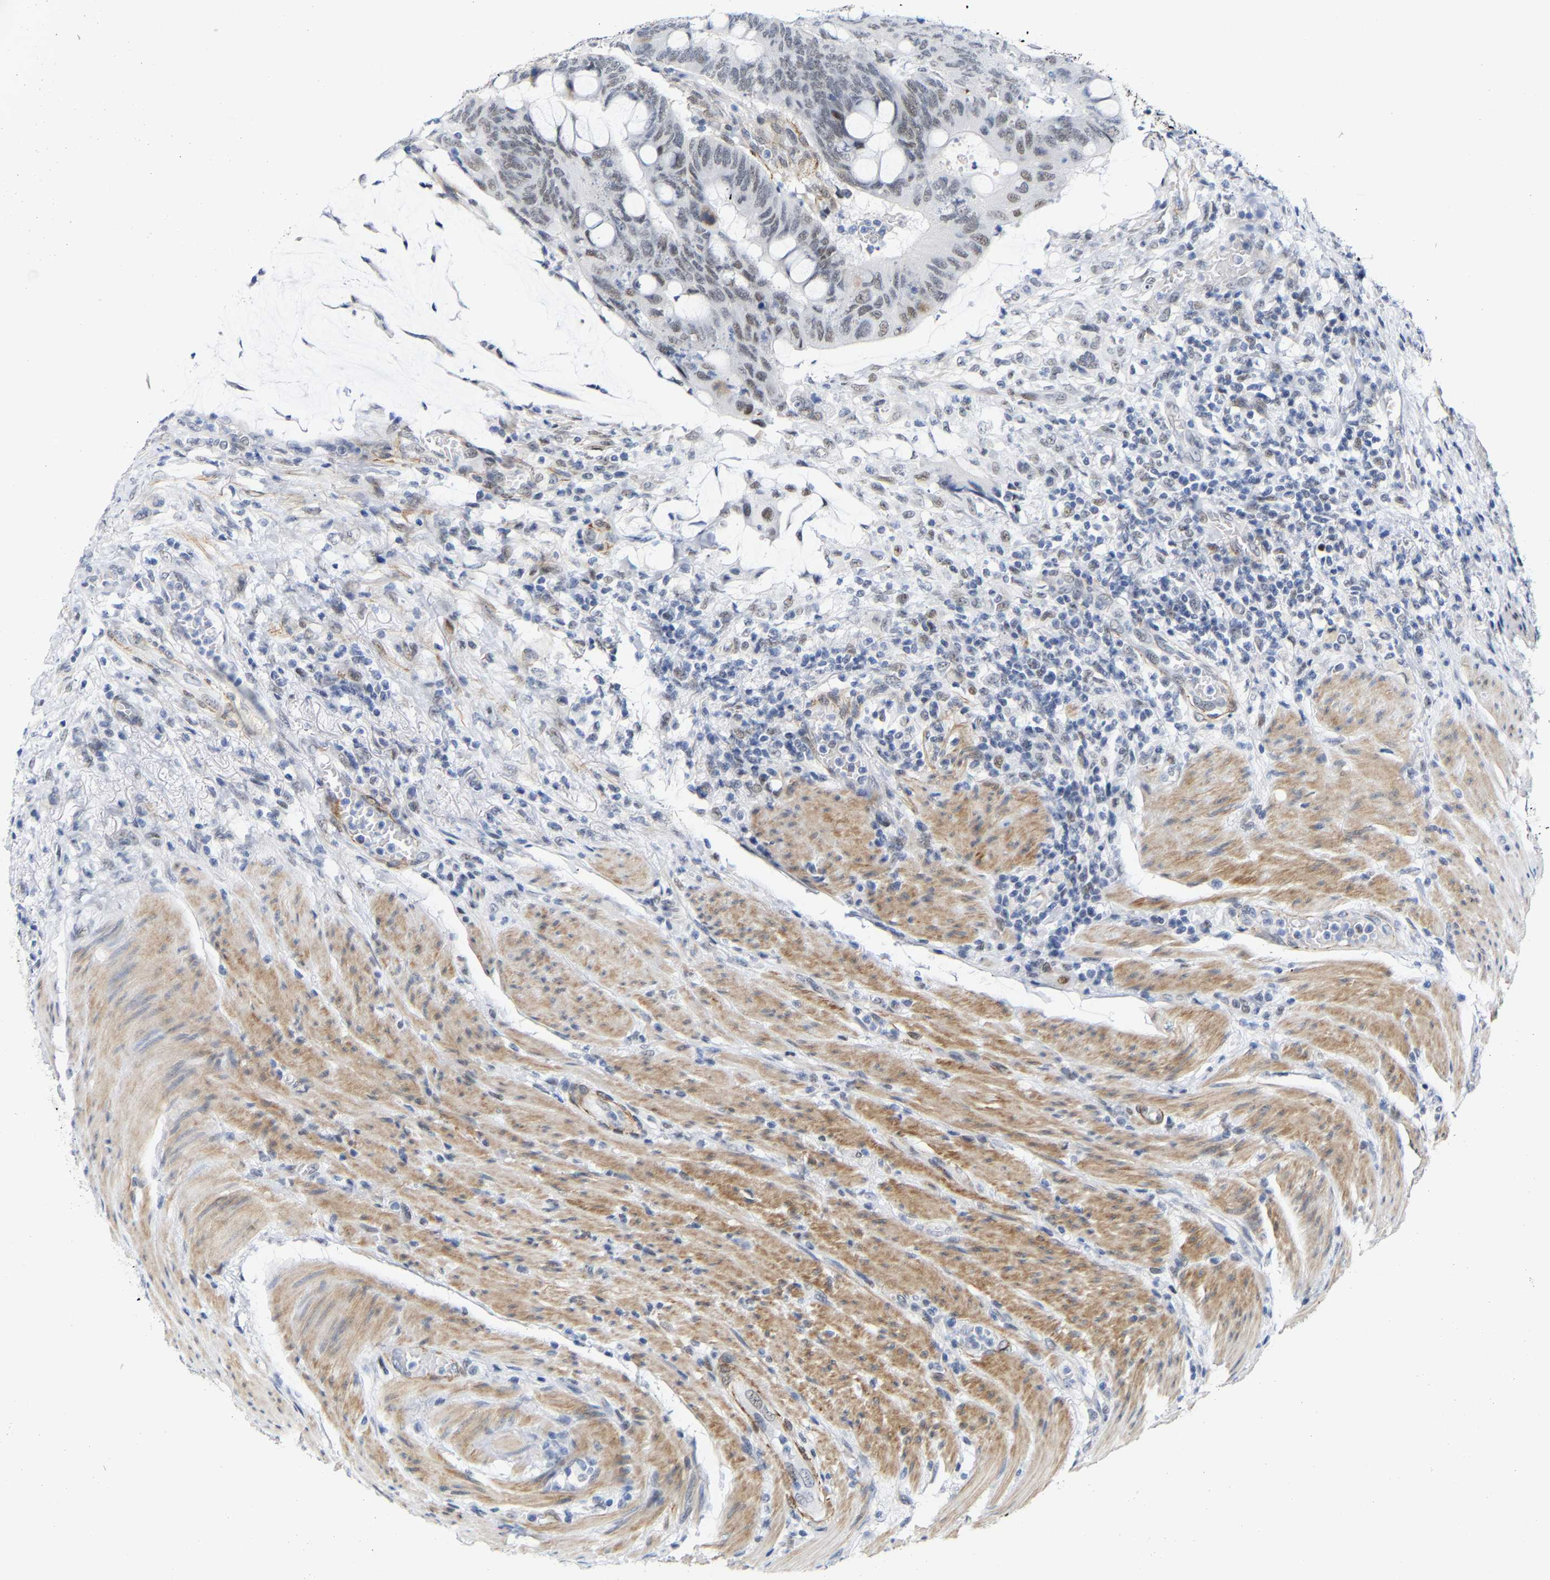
{"staining": {"intensity": "weak", "quantity": "<25%", "location": "nuclear"}, "tissue": "colorectal cancer", "cell_type": "Tumor cells", "image_type": "cancer", "snomed": [{"axis": "morphology", "description": "Normal tissue, NOS"}, {"axis": "morphology", "description": "Adenocarcinoma, NOS"}, {"axis": "topography", "description": "Rectum"}, {"axis": "topography", "description": "Peripheral nerve tissue"}], "caption": "Immunohistochemistry (IHC) micrograph of colorectal cancer (adenocarcinoma) stained for a protein (brown), which exhibits no staining in tumor cells.", "gene": "FAM180A", "patient": {"sex": "male", "age": 92}}